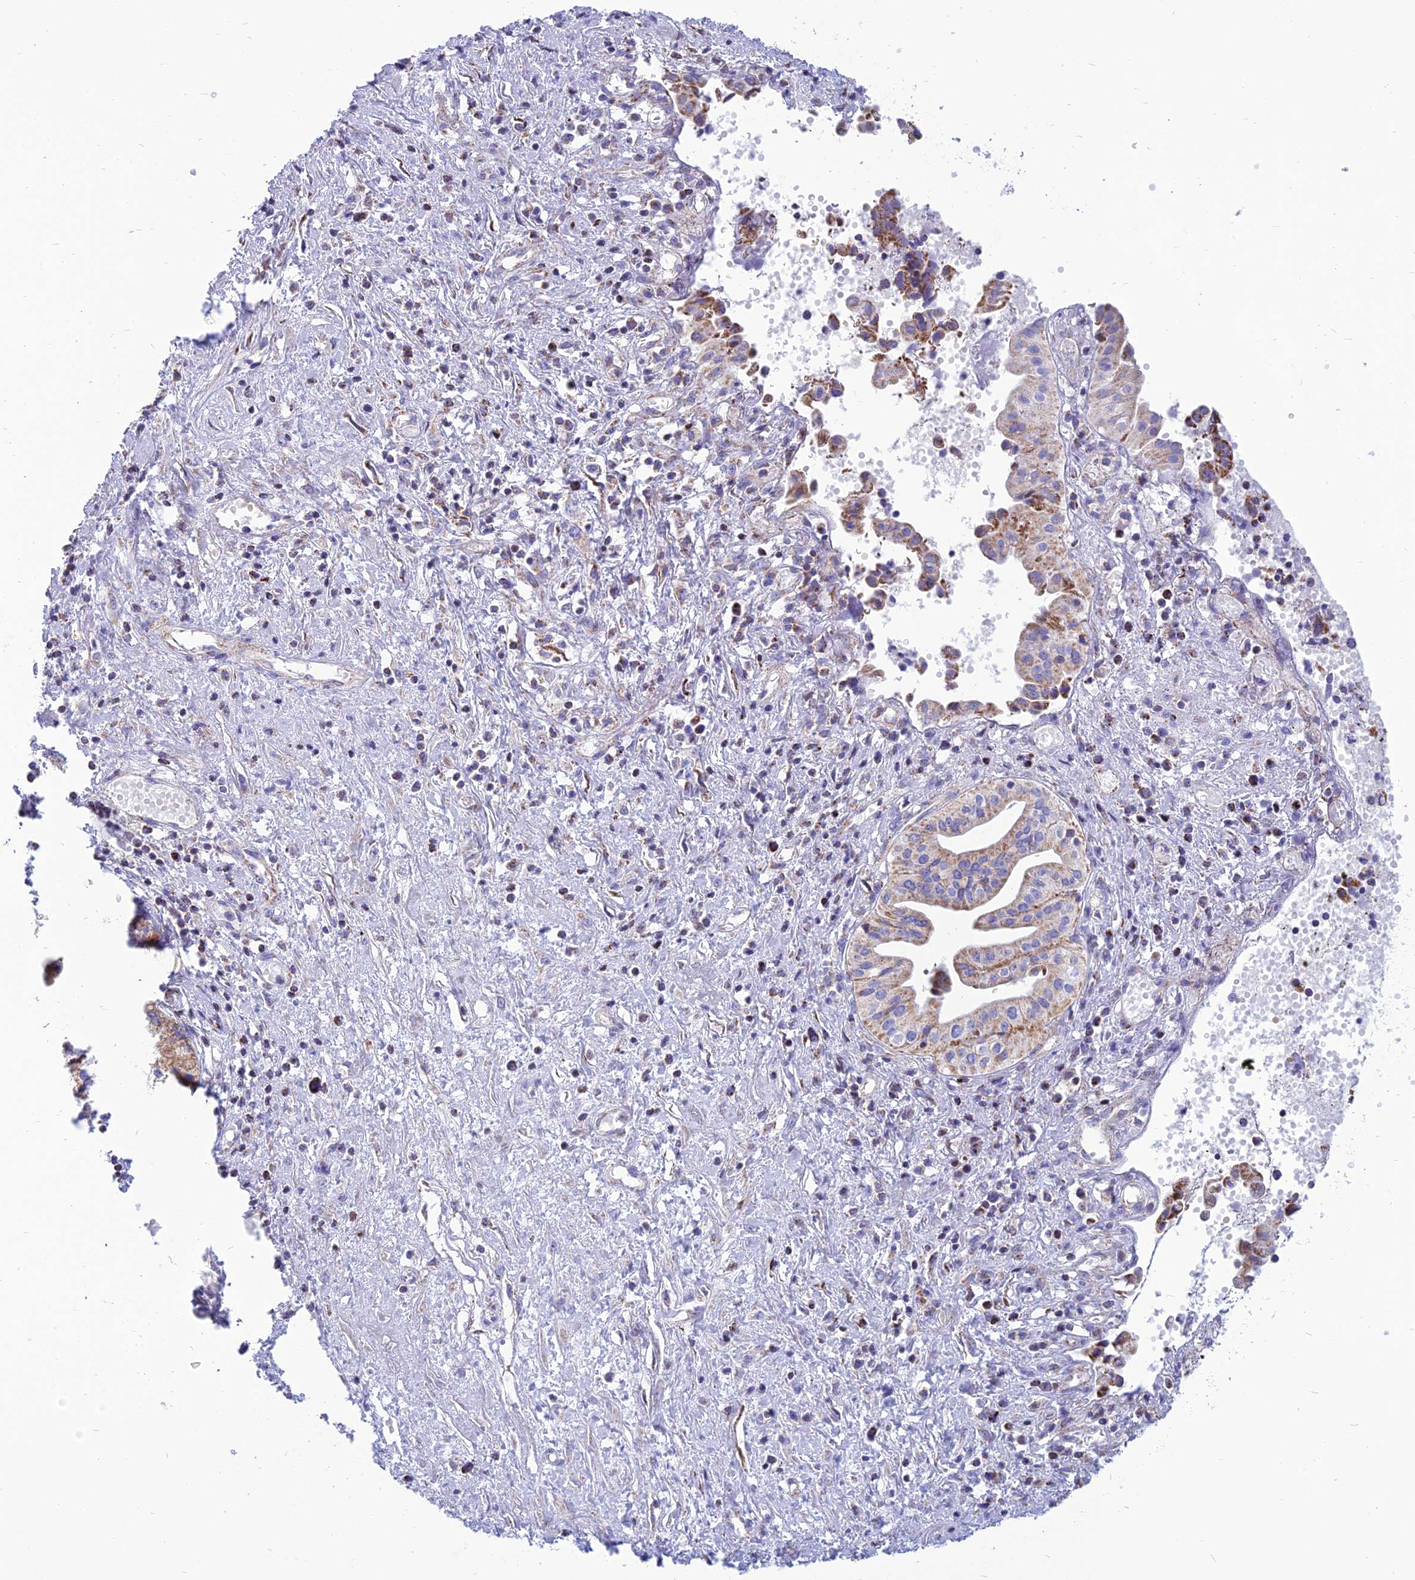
{"staining": {"intensity": "moderate", "quantity": "25%-75%", "location": "cytoplasmic/membranous"}, "tissue": "pancreatic cancer", "cell_type": "Tumor cells", "image_type": "cancer", "snomed": [{"axis": "morphology", "description": "Adenocarcinoma, NOS"}, {"axis": "topography", "description": "Pancreas"}], "caption": "Immunohistochemistry staining of adenocarcinoma (pancreatic), which shows medium levels of moderate cytoplasmic/membranous staining in approximately 25%-75% of tumor cells indicating moderate cytoplasmic/membranous protein expression. The staining was performed using DAB (3,3'-diaminobenzidine) (brown) for protein detection and nuclei were counterstained in hematoxylin (blue).", "gene": "PACC1", "patient": {"sex": "female", "age": 50}}